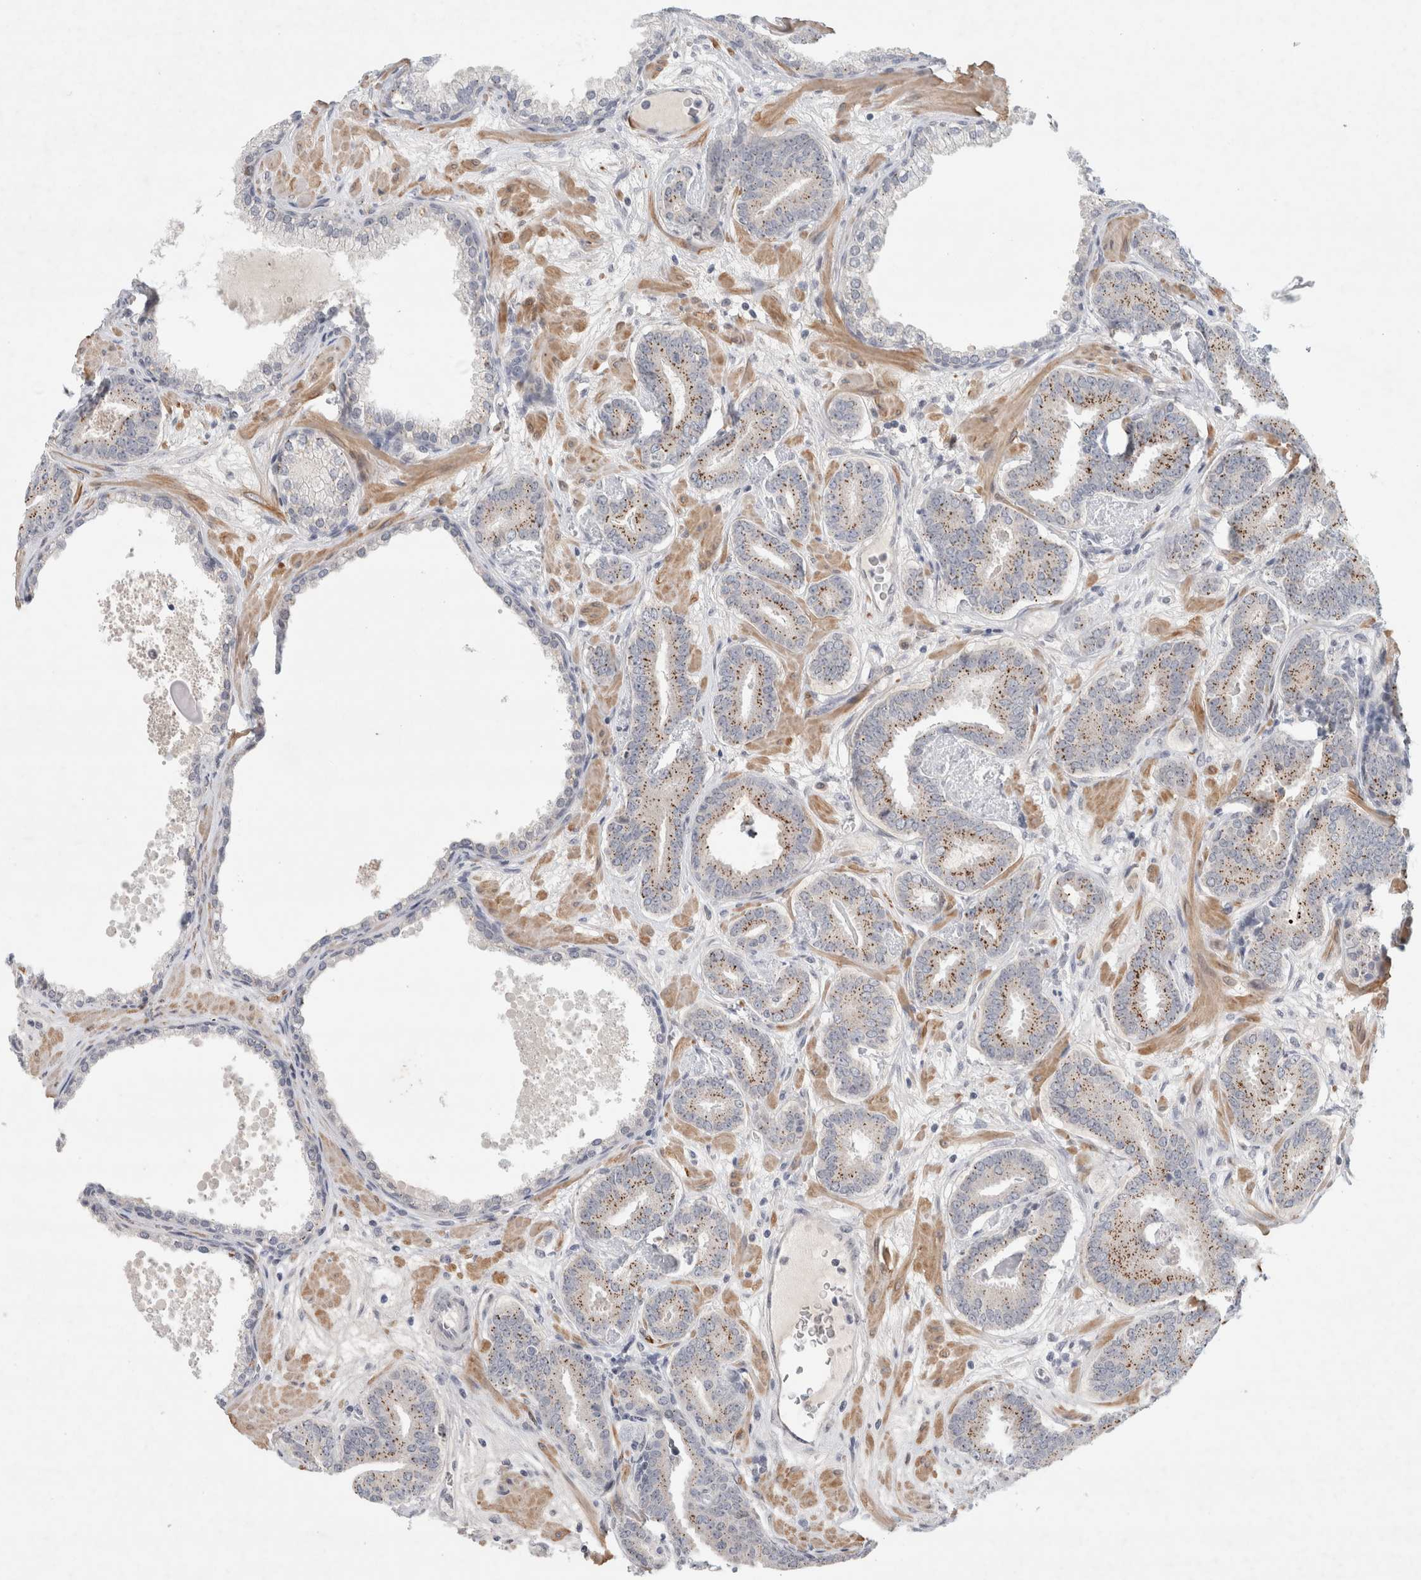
{"staining": {"intensity": "moderate", "quantity": "25%-75%", "location": "cytoplasmic/membranous"}, "tissue": "prostate cancer", "cell_type": "Tumor cells", "image_type": "cancer", "snomed": [{"axis": "morphology", "description": "Adenocarcinoma, Low grade"}, {"axis": "topography", "description": "Prostate"}], "caption": "Prostate adenocarcinoma (low-grade) stained with immunohistochemistry (IHC) shows moderate cytoplasmic/membranous staining in about 25%-75% of tumor cells. (IHC, brightfield microscopy, high magnification).", "gene": "KNL1", "patient": {"sex": "male", "age": 62}}